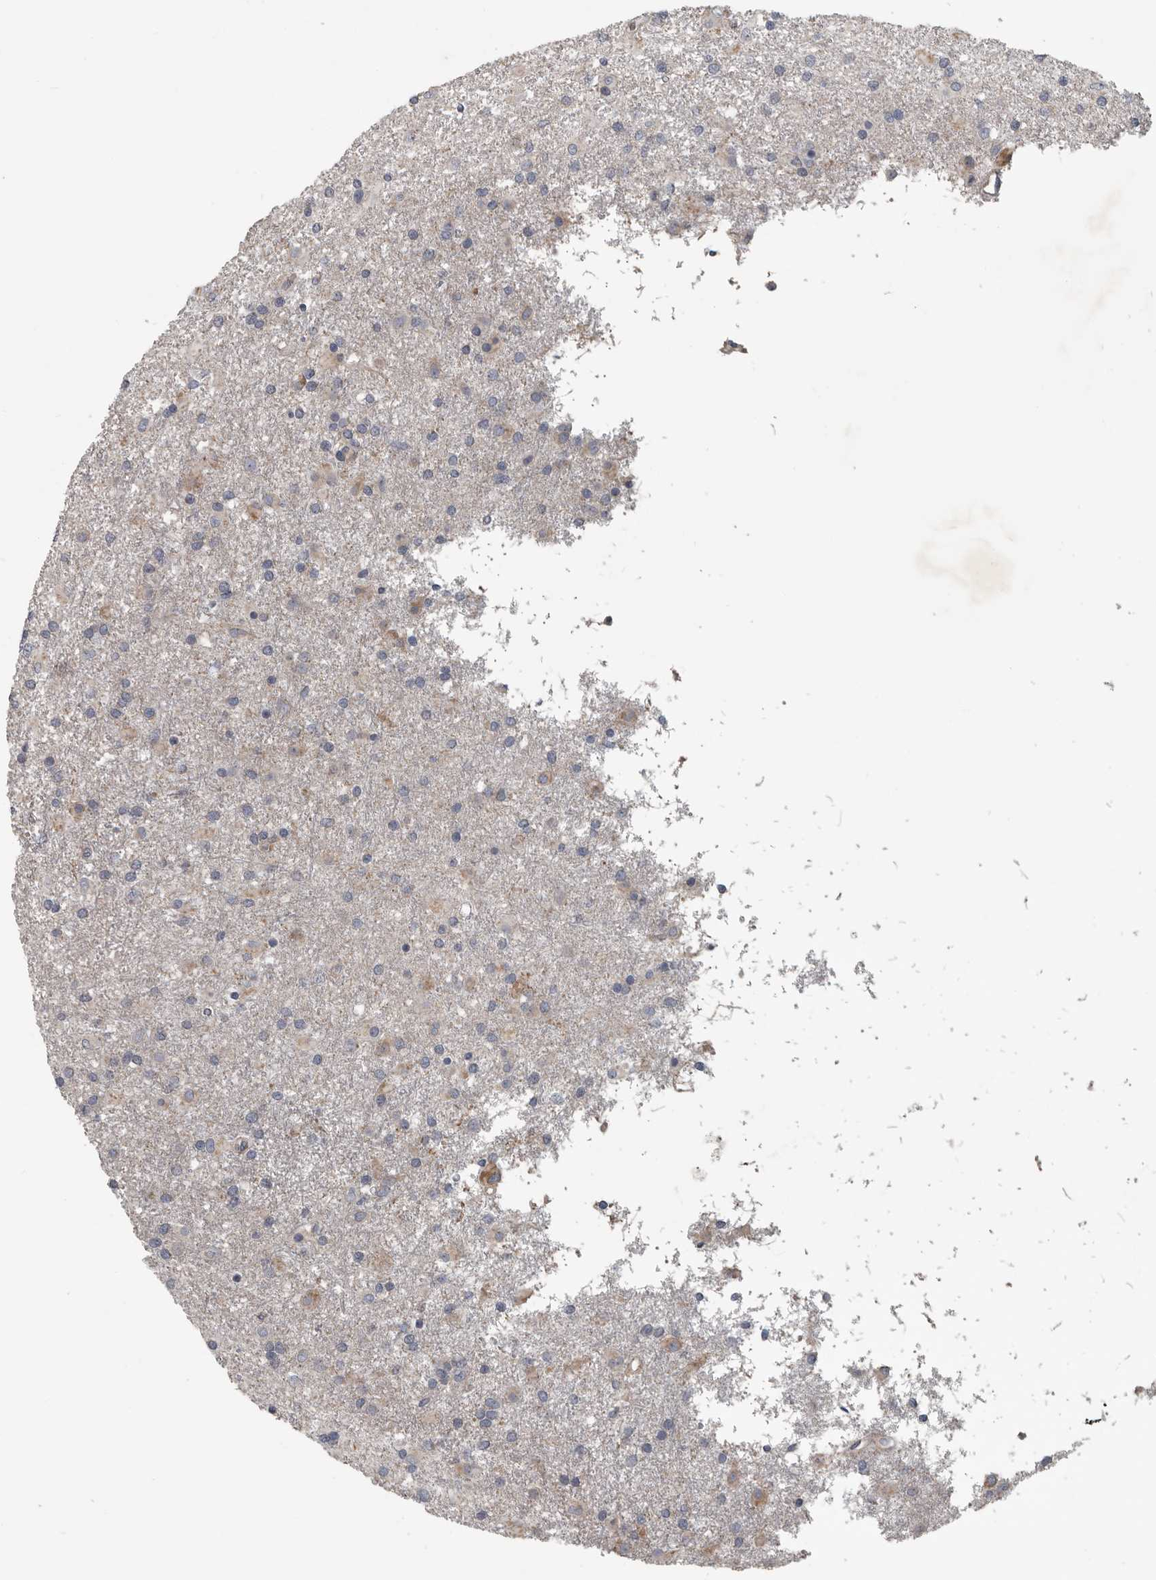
{"staining": {"intensity": "negative", "quantity": "none", "location": "none"}, "tissue": "glioma", "cell_type": "Tumor cells", "image_type": "cancer", "snomed": [{"axis": "morphology", "description": "Glioma, malignant, Low grade"}, {"axis": "topography", "description": "Brain"}], "caption": "Immunohistochemical staining of human glioma exhibits no significant staining in tumor cells.", "gene": "DPY19L4", "patient": {"sex": "male", "age": 65}}